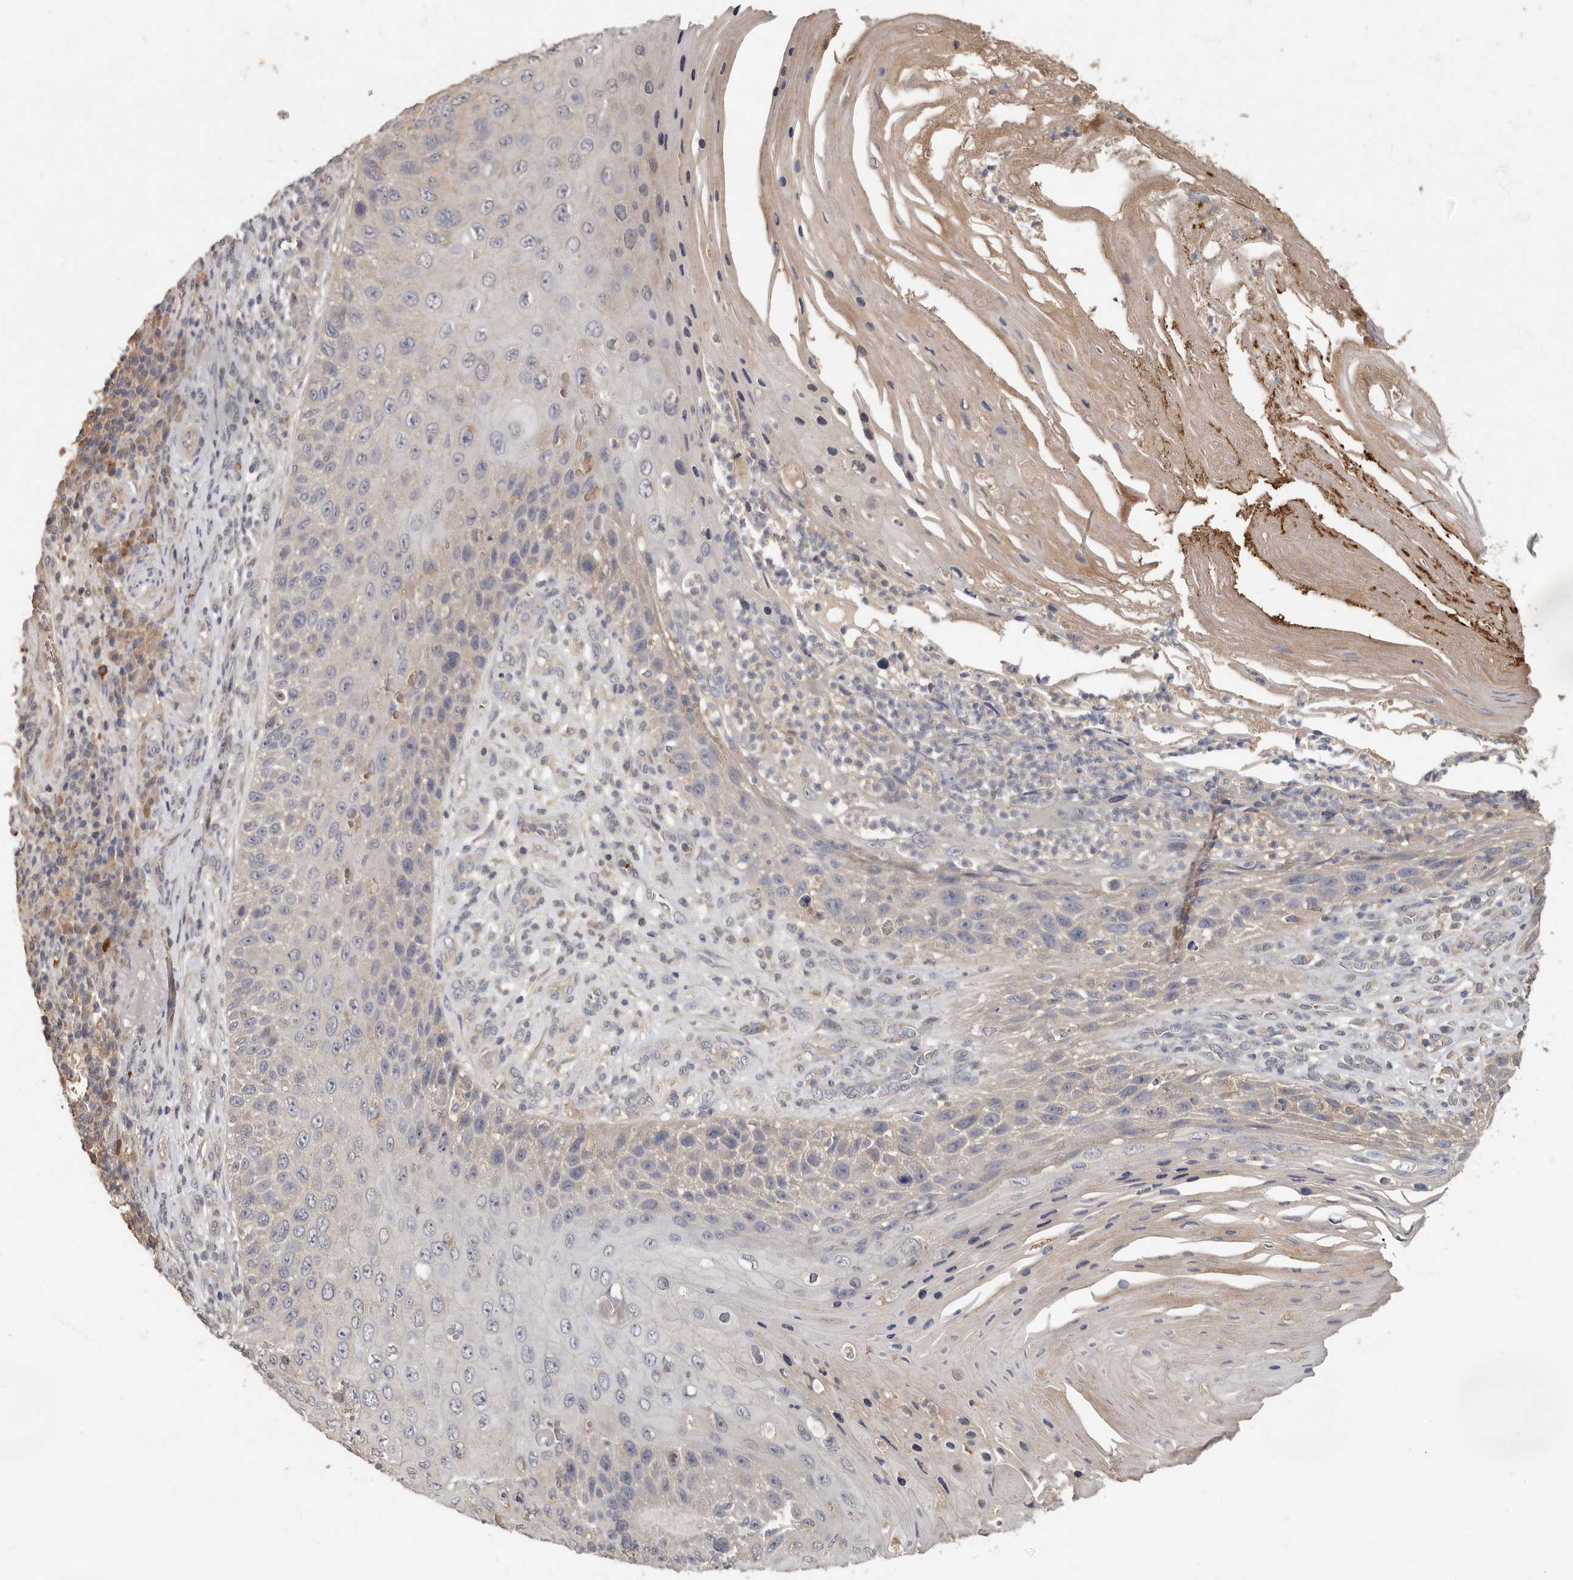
{"staining": {"intensity": "negative", "quantity": "none", "location": "none"}, "tissue": "skin cancer", "cell_type": "Tumor cells", "image_type": "cancer", "snomed": [{"axis": "morphology", "description": "Squamous cell carcinoma, NOS"}, {"axis": "topography", "description": "Skin"}], "caption": "Skin cancer stained for a protein using immunohistochemistry (IHC) reveals no expression tumor cells.", "gene": "KIF26B", "patient": {"sex": "female", "age": 88}}